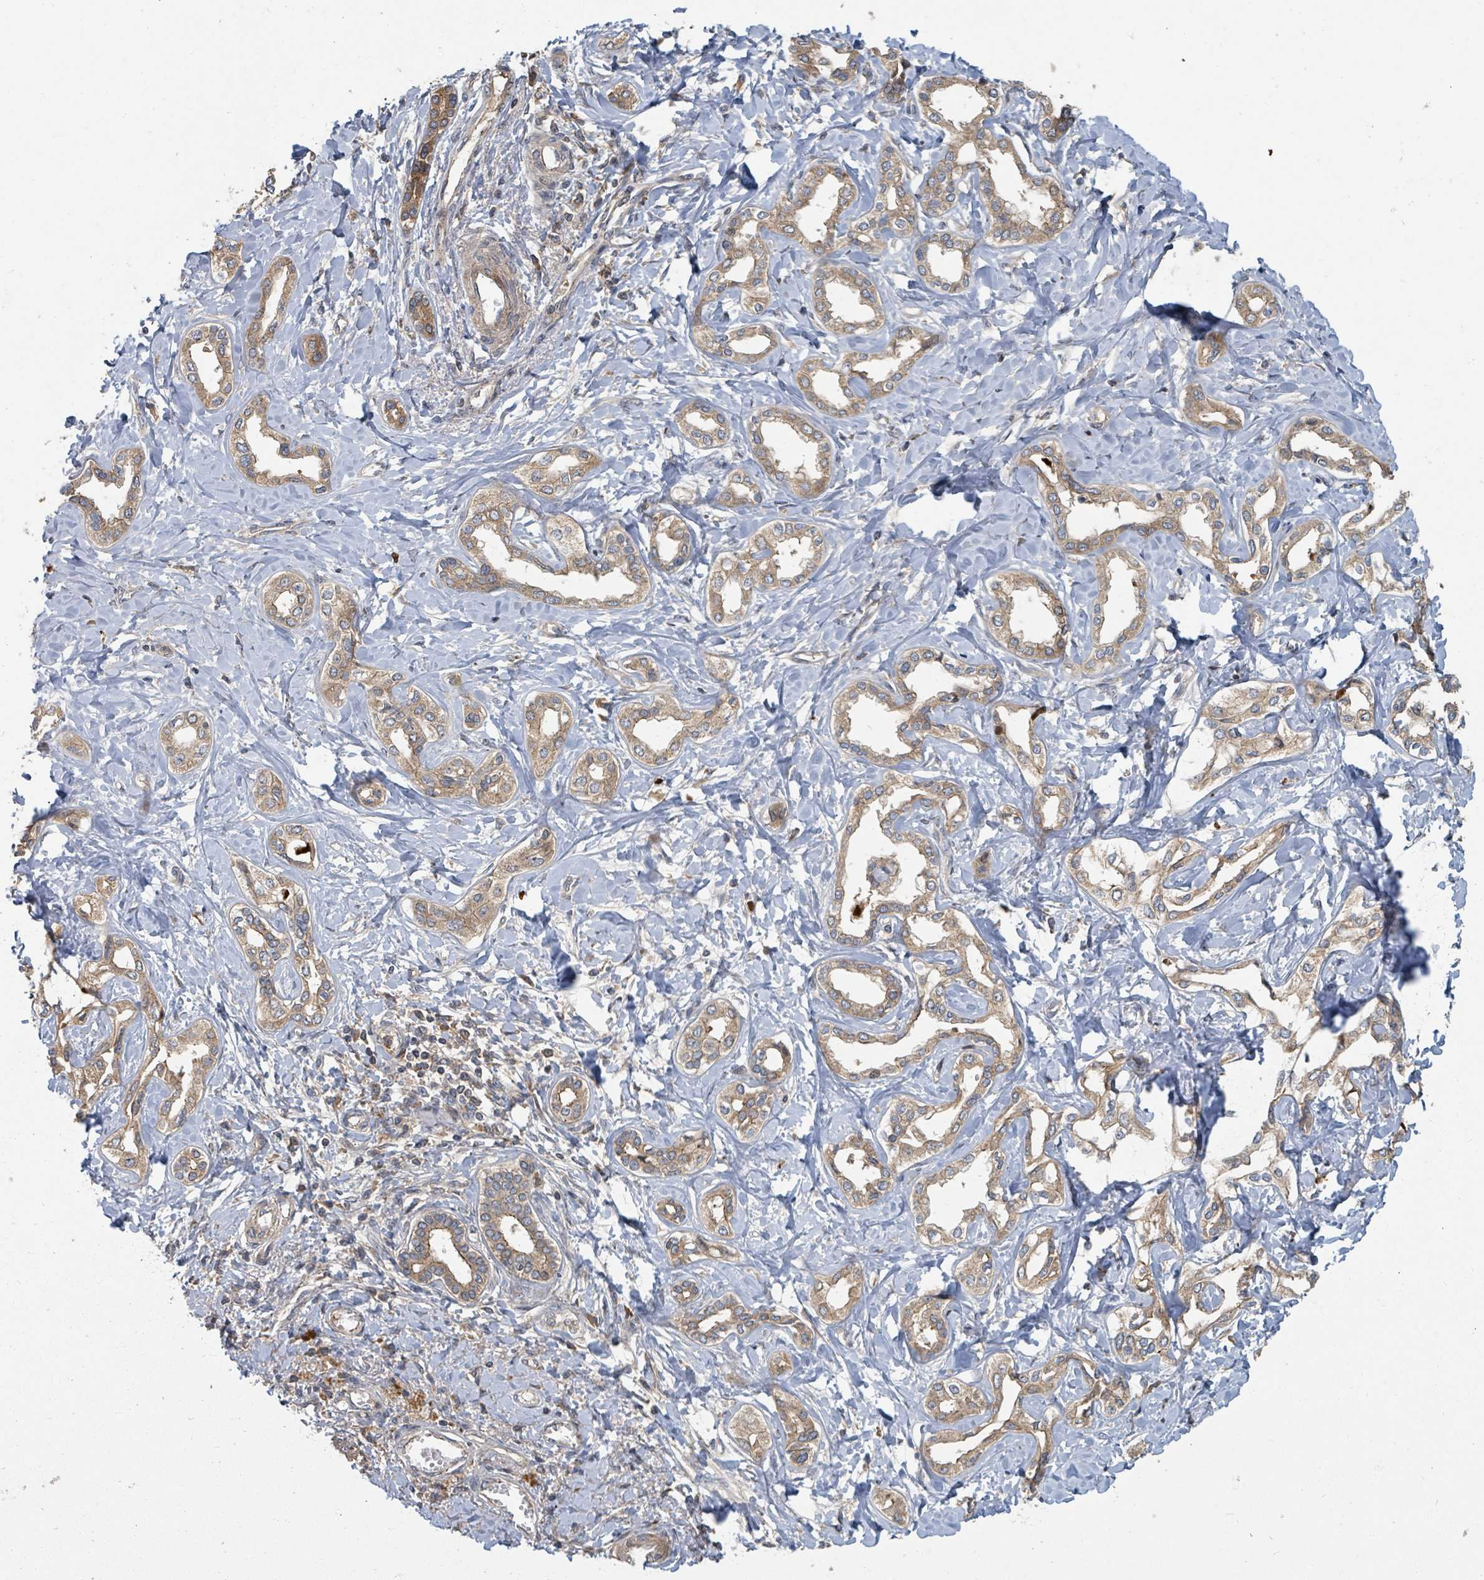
{"staining": {"intensity": "moderate", "quantity": ">75%", "location": "cytoplasmic/membranous"}, "tissue": "liver cancer", "cell_type": "Tumor cells", "image_type": "cancer", "snomed": [{"axis": "morphology", "description": "Cholangiocarcinoma"}, {"axis": "topography", "description": "Liver"}], "caption": "Immunohistochemical staining of liver cancer demonstrates medium levels of moderate cytoplasmic/membranous positivity in about >75% of tumor cells.", "gene": "DPM1", "patient": {"sex": "female", "age": 77}}